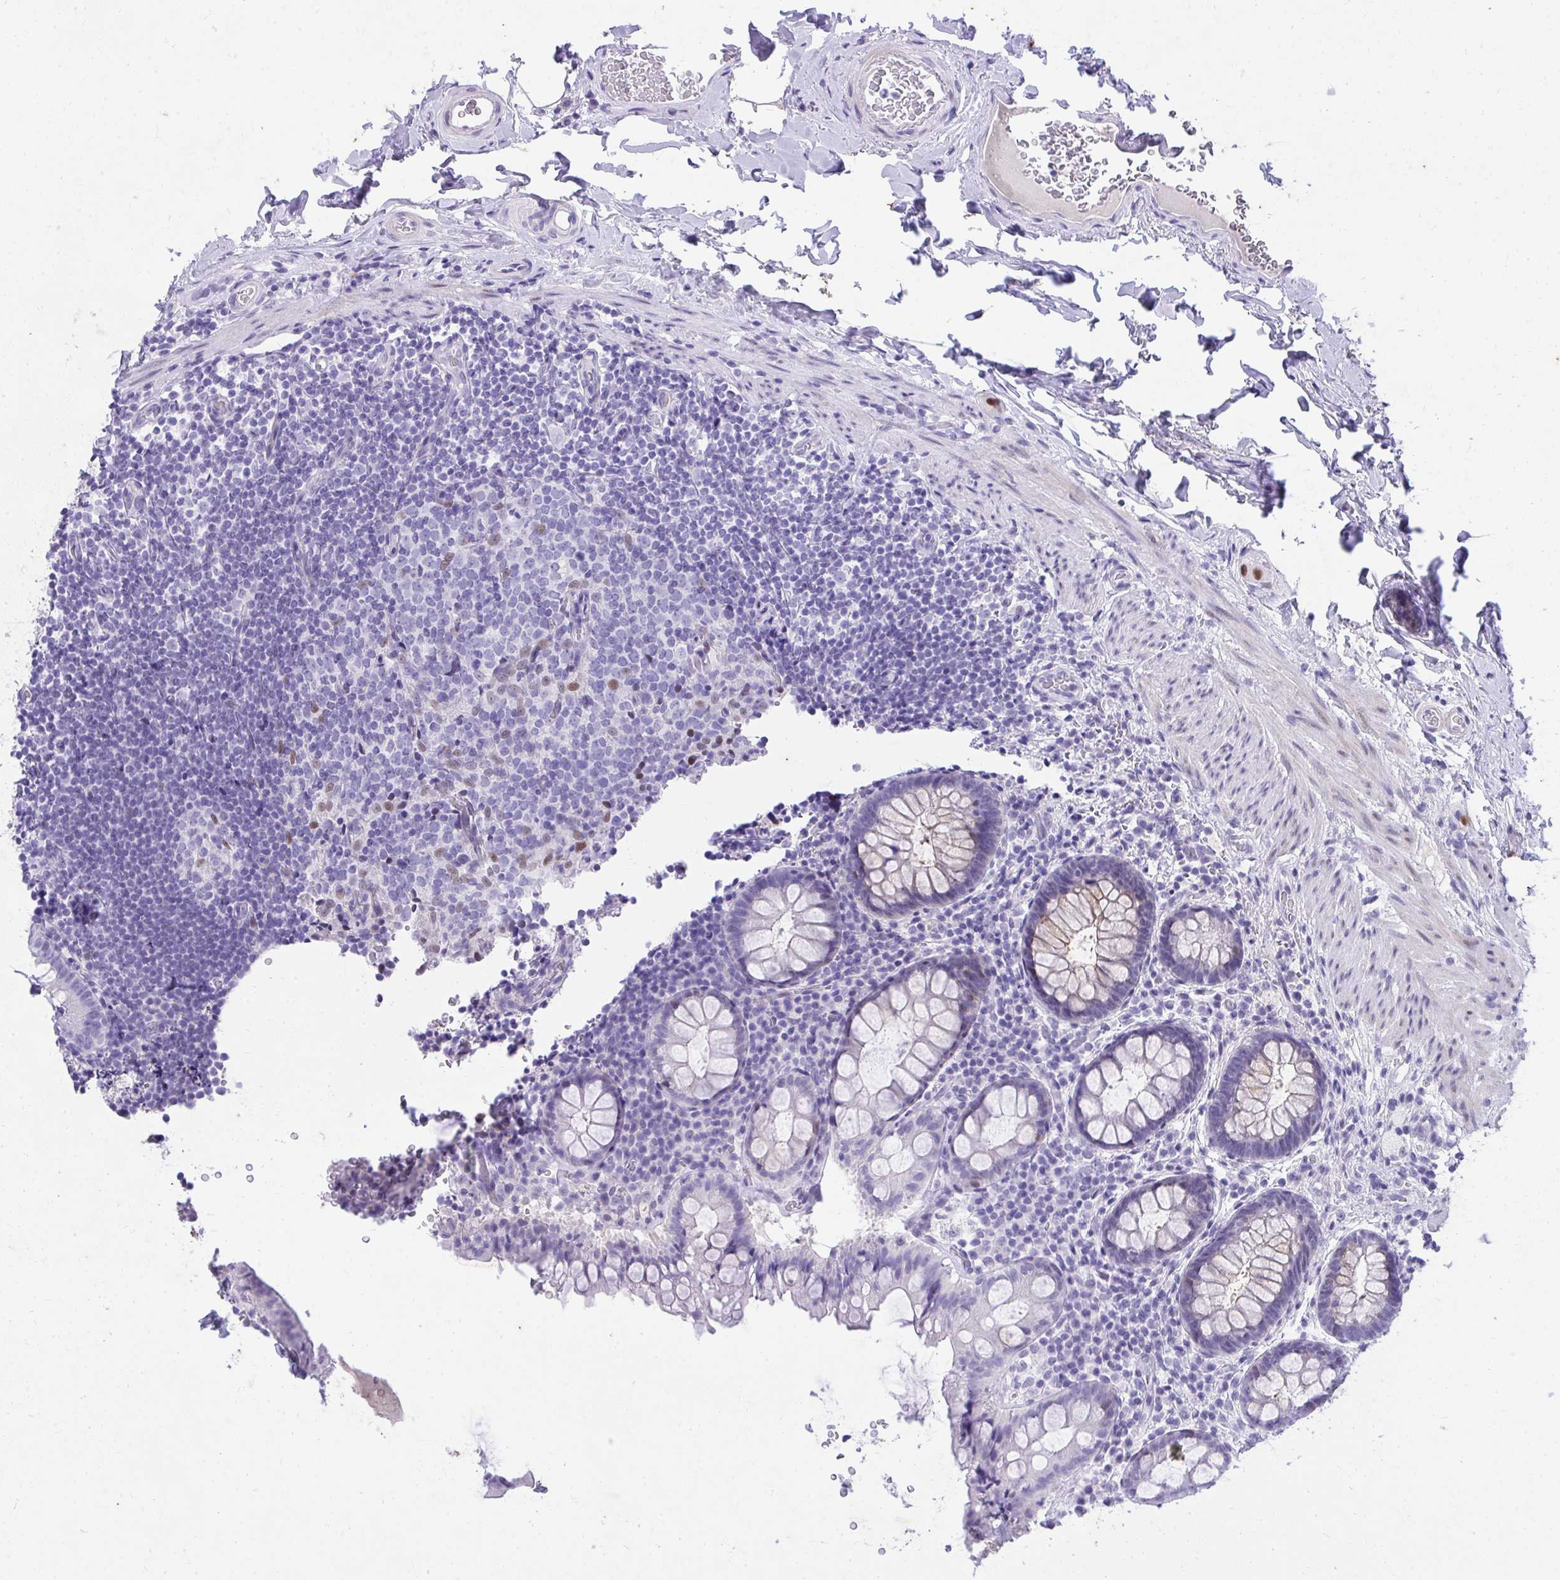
{"staining": {"intensity": "strong", "quantity": "<25%", "location": "cytoplasmic/membranous"}, "tissue": "rectum", "cell_type": "Glandular cells", "image_type": "normal", "snomed": [{"axis": "morphology", "description": "Normal tissue, NOS"}, {"axis": "topography", "description": "Rectum"}, {"axis": "topography", "description": "Peripheral nerve tissue"}], "caption": "This is a histology image of immunohistochemistry (IHC) staining of normal rectum, which shows strong staining in the cytoplasmic/membranous of glandular cells.", "gene": "KLK1", "patient": {"sex": "female", "age": 69}}